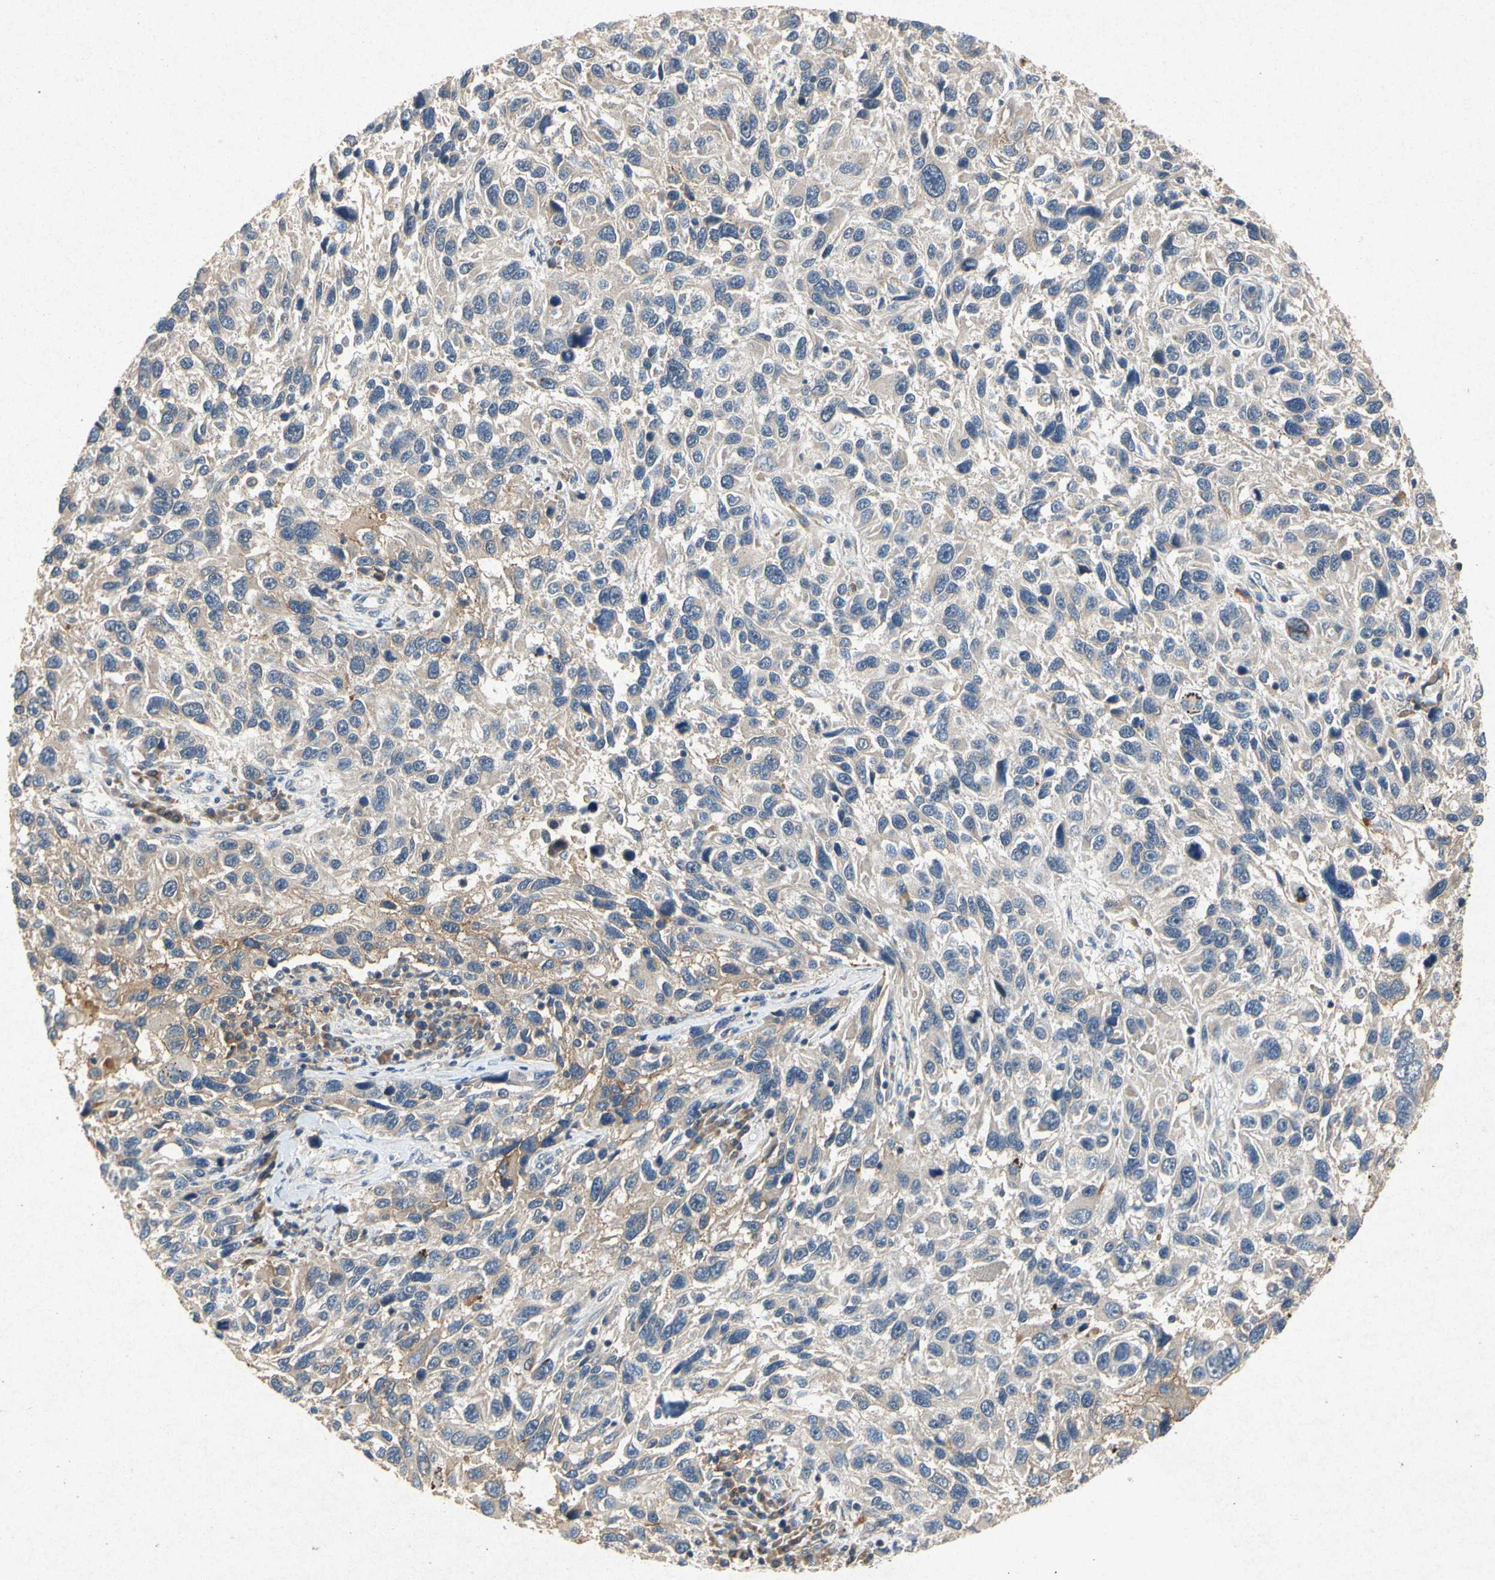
{"staining": {"intensity": "weak", "quantity": ">75%", "location": "cytoplasmic/membranous"}, "tissue": "melanoma", "cell_type": "Tumor cells", "image_type": "cancer", "snomed": [{"axis": "morphology", "description": "Malignant melanoma, NOS"}, {"axis": "topography", "description": "Skin"}], "caption": "A brown stain highlights weak cytoplasmic/membranous staining of a protein in malignant melanoma tumor cells.", "gene": "RPS6KA1", "patient": {"sex": "male", "age": 53}}